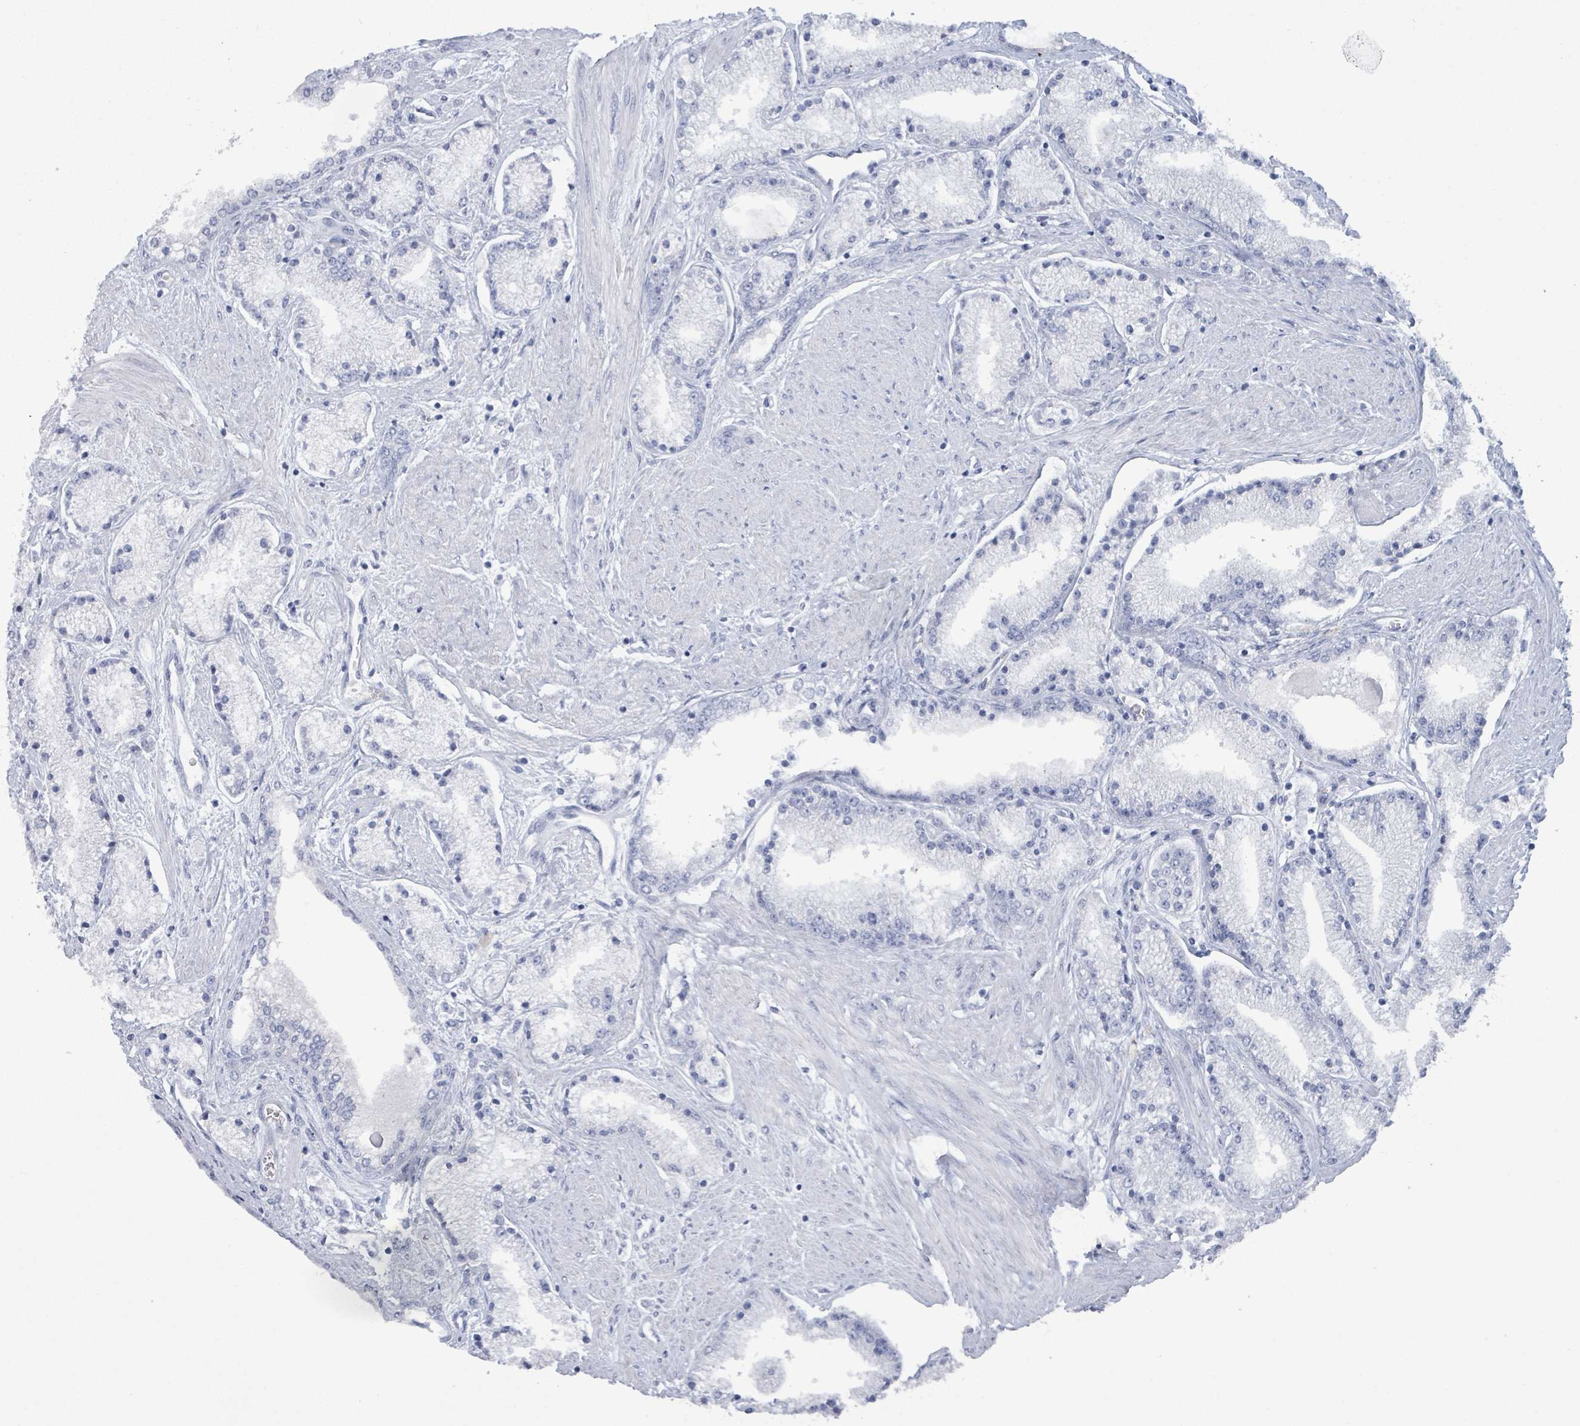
{"staining": {"intensity": "negative", "quantity": "none", "location": "none"}, "tissue": "prostate cancer", "cell_type": "Tumor cells", "image_type": "cancer", "snomed": [{"axis": "morphology", "description": "Adenocarcinoma, High grade"}, {"axis": "topography", "description": "Prostate"}], "caption": "Prostate high-grade adenocarcinoma was stained to show a protein in brown. There is no significant staining in tumor cells.", "gene": "PGA3", "patient": {"sex": "male", "age": 67}}